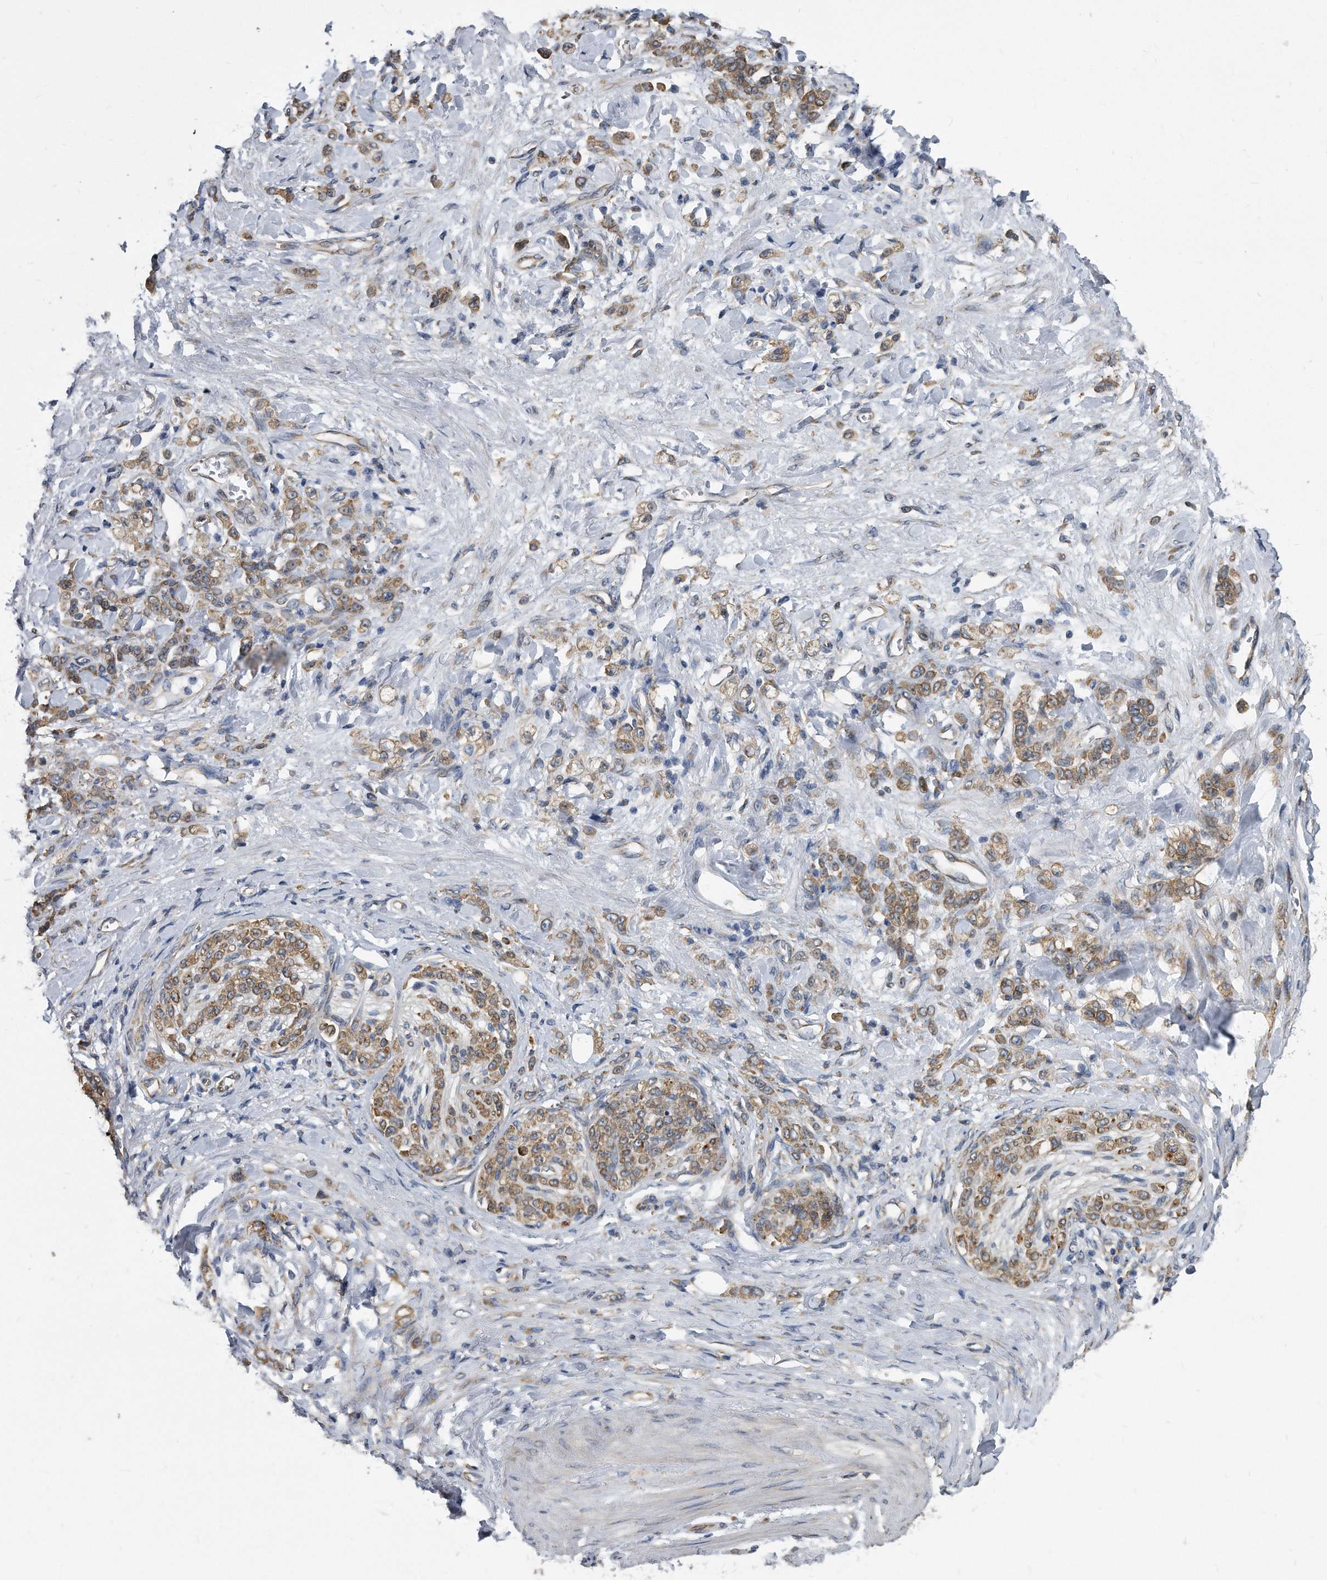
{"staining": {"intensity": "moderate", "quantity": ">75%", "location": "cytoplasmic/membranous"}, "tissue": "stomach cancer", "cell_type": "Tumor cells", "image_type": "cancer", "snomed": [{"axis": "morphology", "description": "Normal tissue, NOS"}, {"axis": "morphology", "description": "Adenocarcinoma, NOS"}, {"axis": "topography", "description": "Stomach"}], "caption": "High-magnification brightfield microscopy of stomach cancer (adenocarcinoma) stained with DAB (3,3'-diaminobenzidine) (brown) and counterstained with hematoxylin (blue). tumor cells exhibit moderate cytoplasmic/membranous positivity is seen in approximately>75% of cells.", "gene": "CCDC47", "patient": {"sex": "male", "age": 82}}